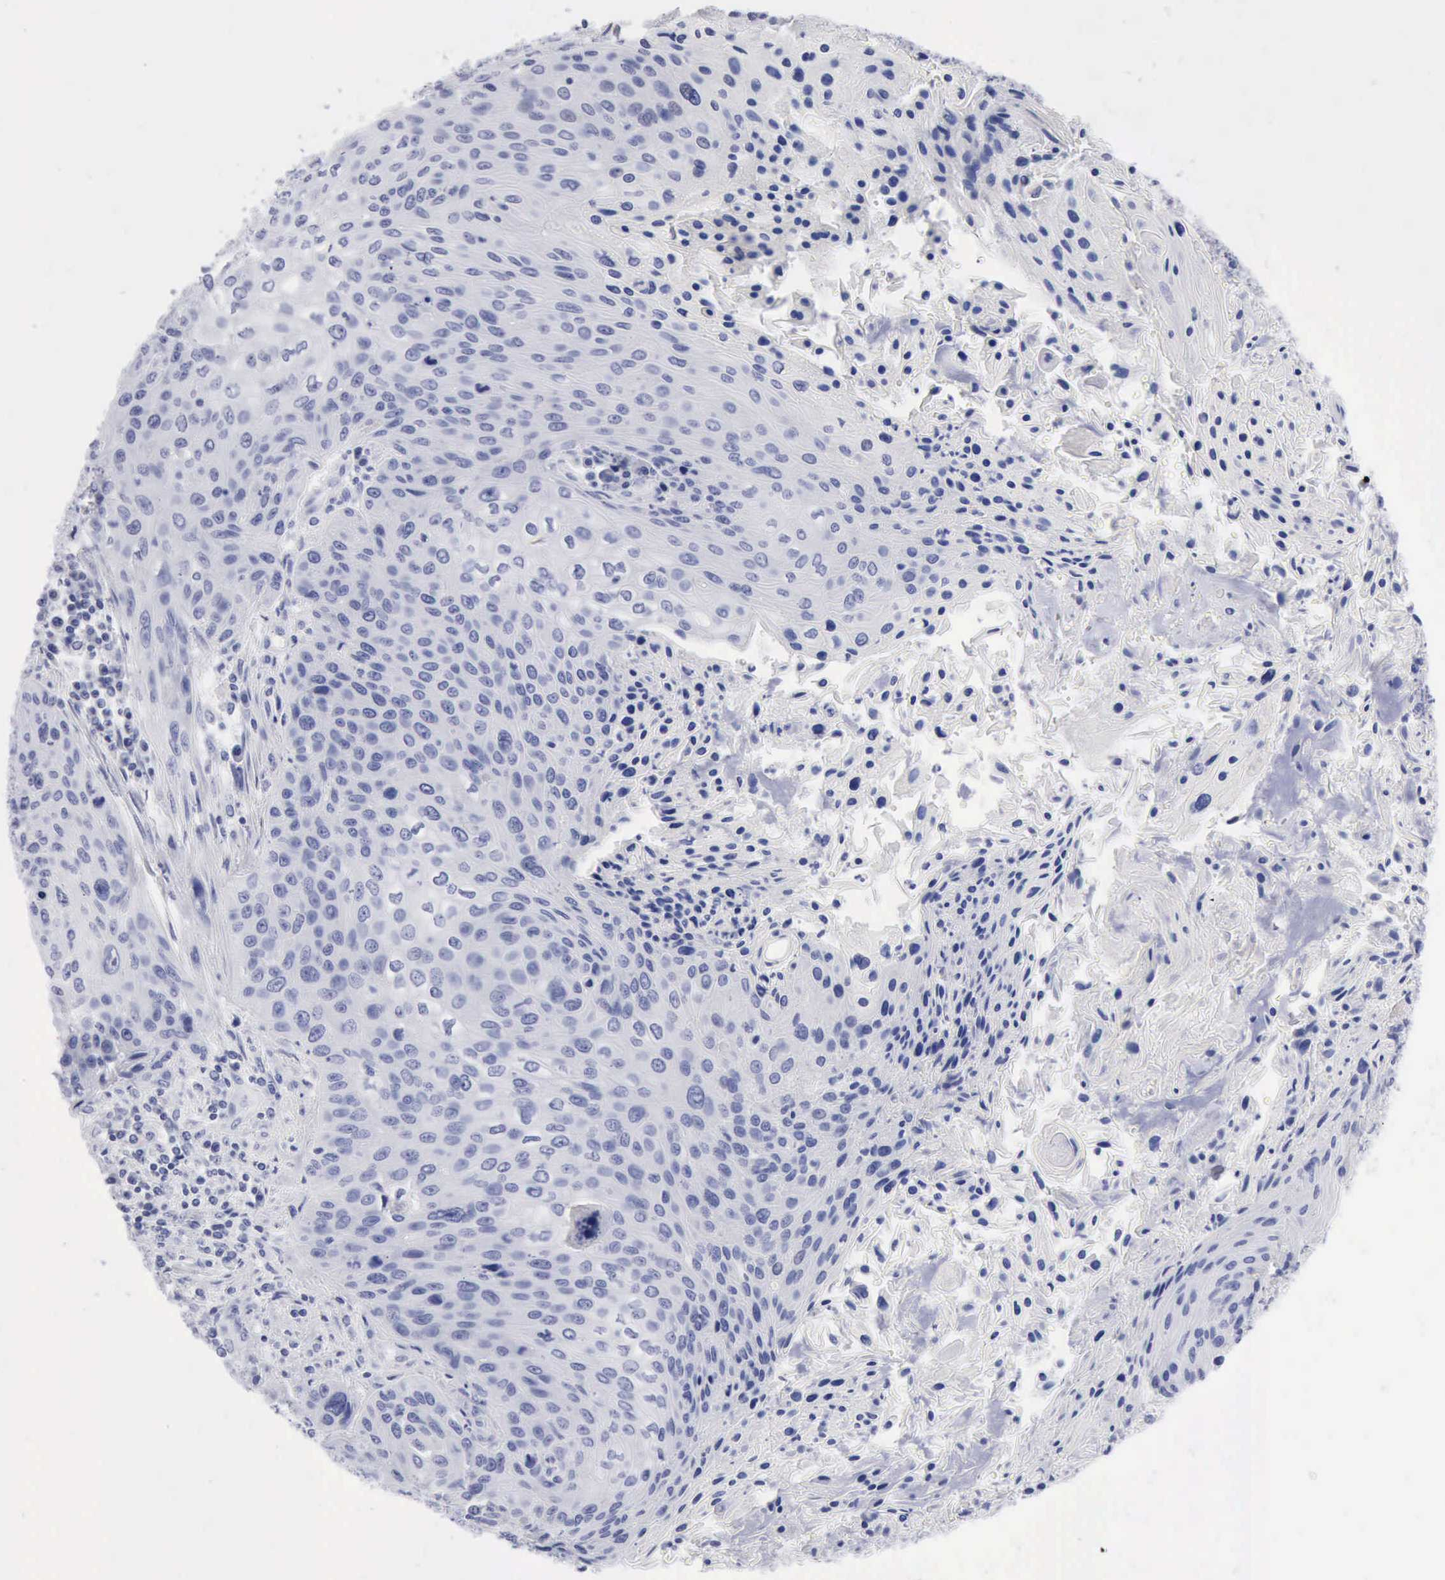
{"staining": {"intensity": "negative", "quantity": "none", "location": "none"}, "tissue": "cervical cancer", "cell_type": "Tumor cells", "image_type": "cancer", "snomed": [{"axis": "morphology", "description": "Squamous cell carcinoma, NOS"}, {"axis": "topography", "description": "Cervix"}], "caption": "This is a image of immunohistochemistry staining of cervical squamous cell carcinoma, which shows no expression in tumor cells.", "gene": "ANGEL1", "patient": {"sex": "female", "age": 32}}